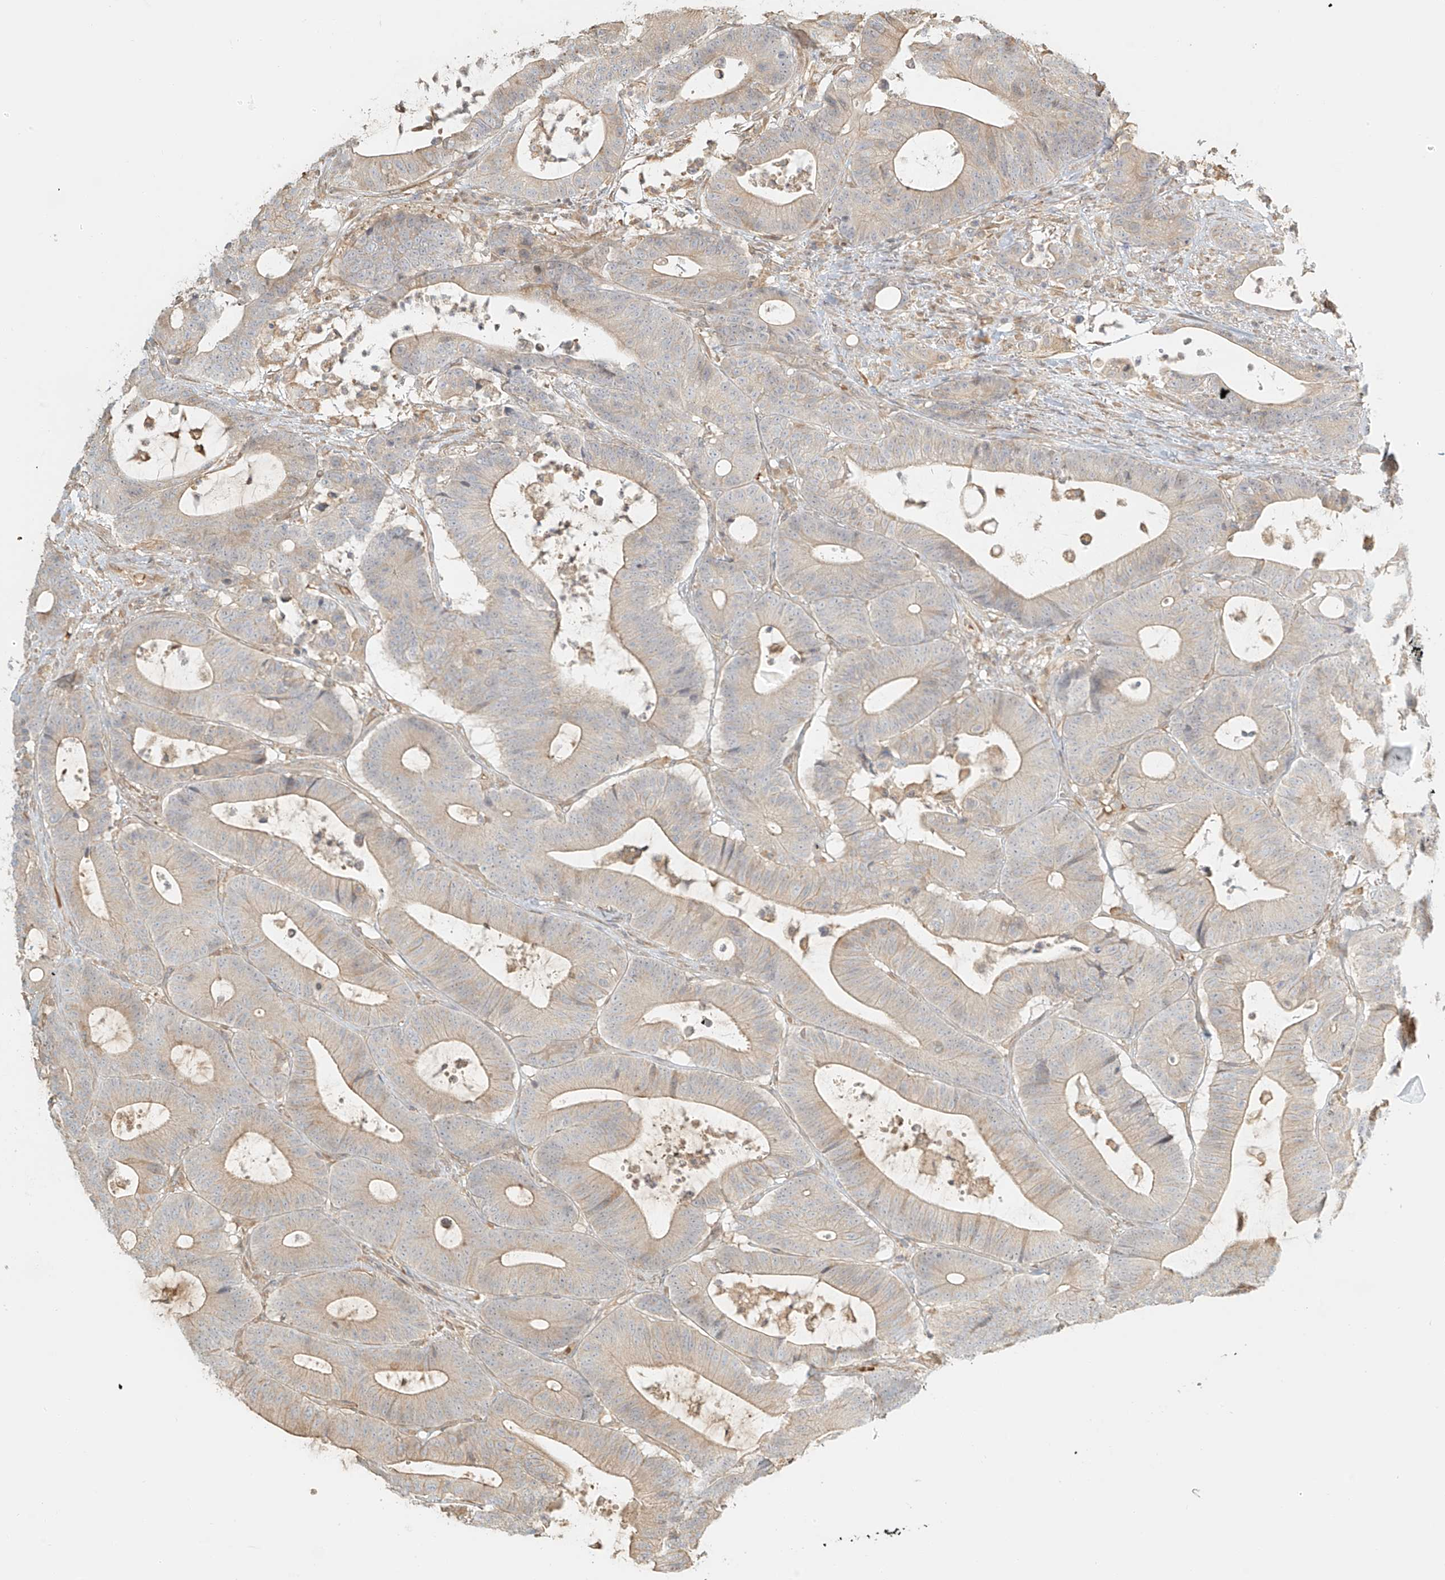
{"staining": {"intensity": "weak", "quantity": "<25%", "location": "cytoplasmic/membranous"}, "tissue": "colorectal cancer", "cell_type": "Tumor cells", "image_type": "cancer", "snomed": [{"axis": "morphology", "description": "Adenocarcinoma, NOS"}, {"axis": "topography", "description": "Colon"}], "caption": "The micrograph reveals no staining of tumor cells in colorectal cancer.", "gene": "UPK1B", "patient": {"sex": "female", "age": 84}}